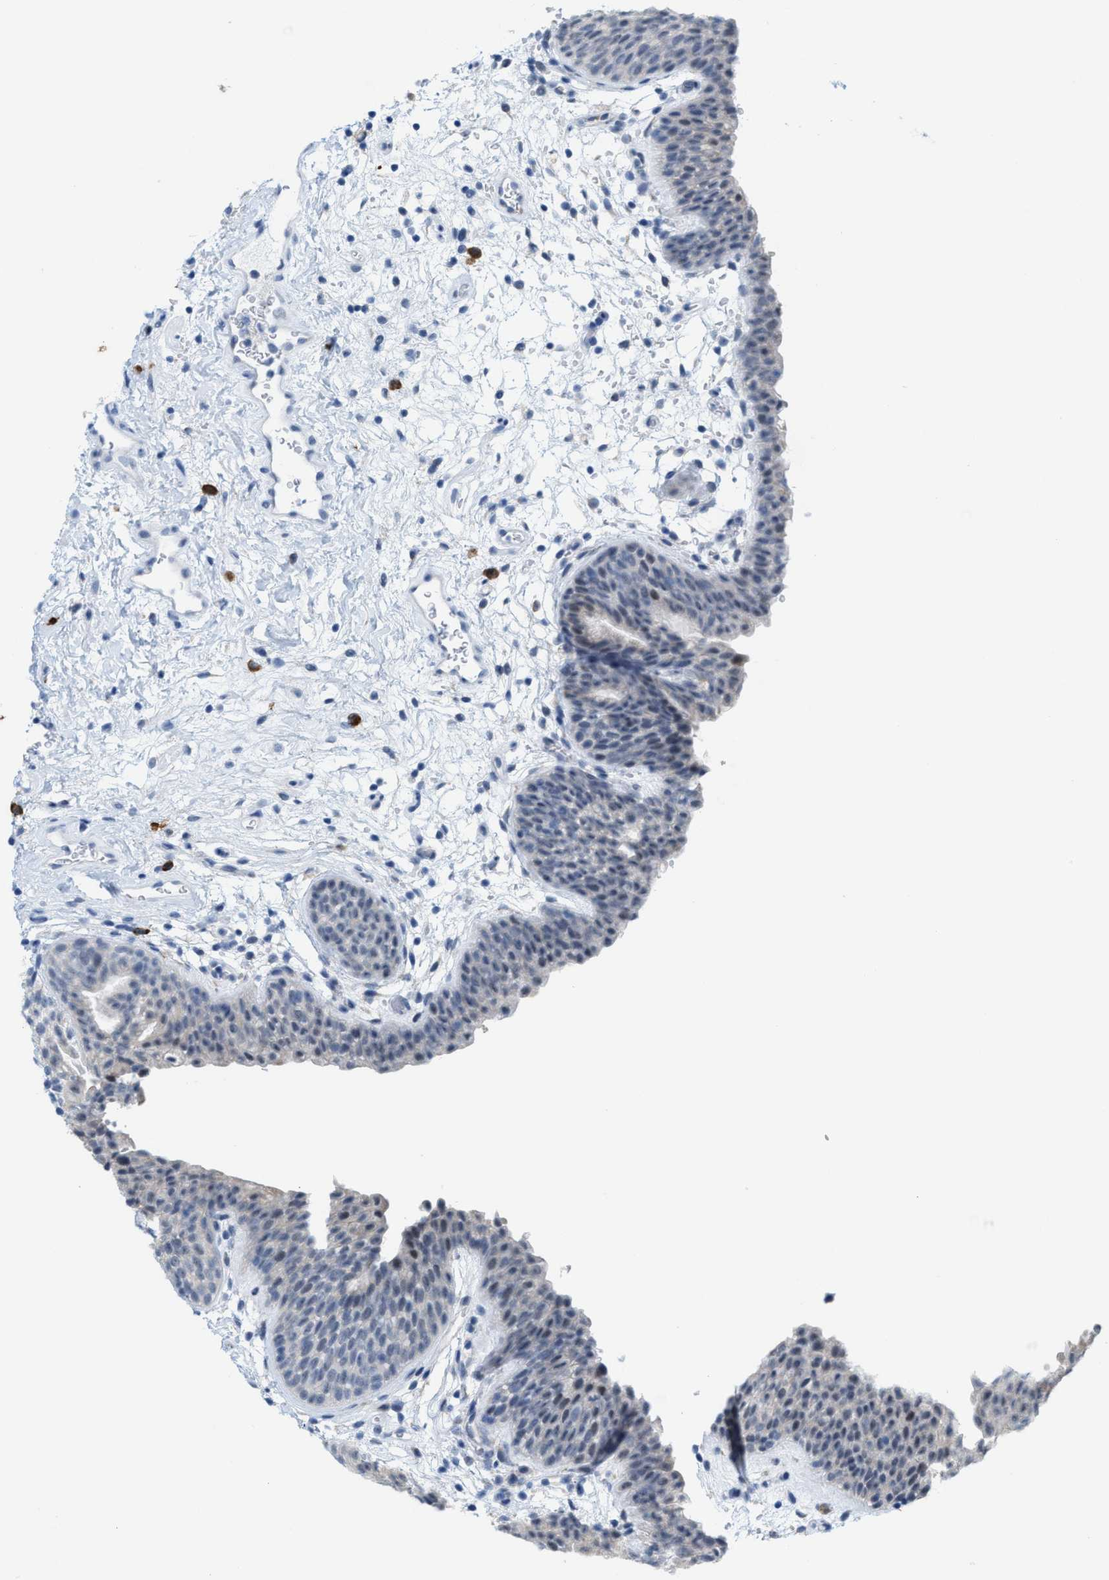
{"staining": {"intensity": "negative", "quantity": "none", "location": "none"}, "tissue": "urinary bladder", "cell_type": "Urothelial cells", "image_type": "normal", "snomed": [{"axis": "morphology", "description": "Normal tissue, NOS"}, {"axis": "topography", "description": "Urinary bladder"}], "caption": "Immunohistochemistry photomicrograph of normal urinary bladder: urinary bladder stained with DAB (3,3'-diaminobenzidine) demonstrates no significant protein staining in urothelial cells. (DAB immunohistochemistry with hematoxylin counter stain).", "gene": "KIFC3", "patient": {"sex": "male", "age": 37}}